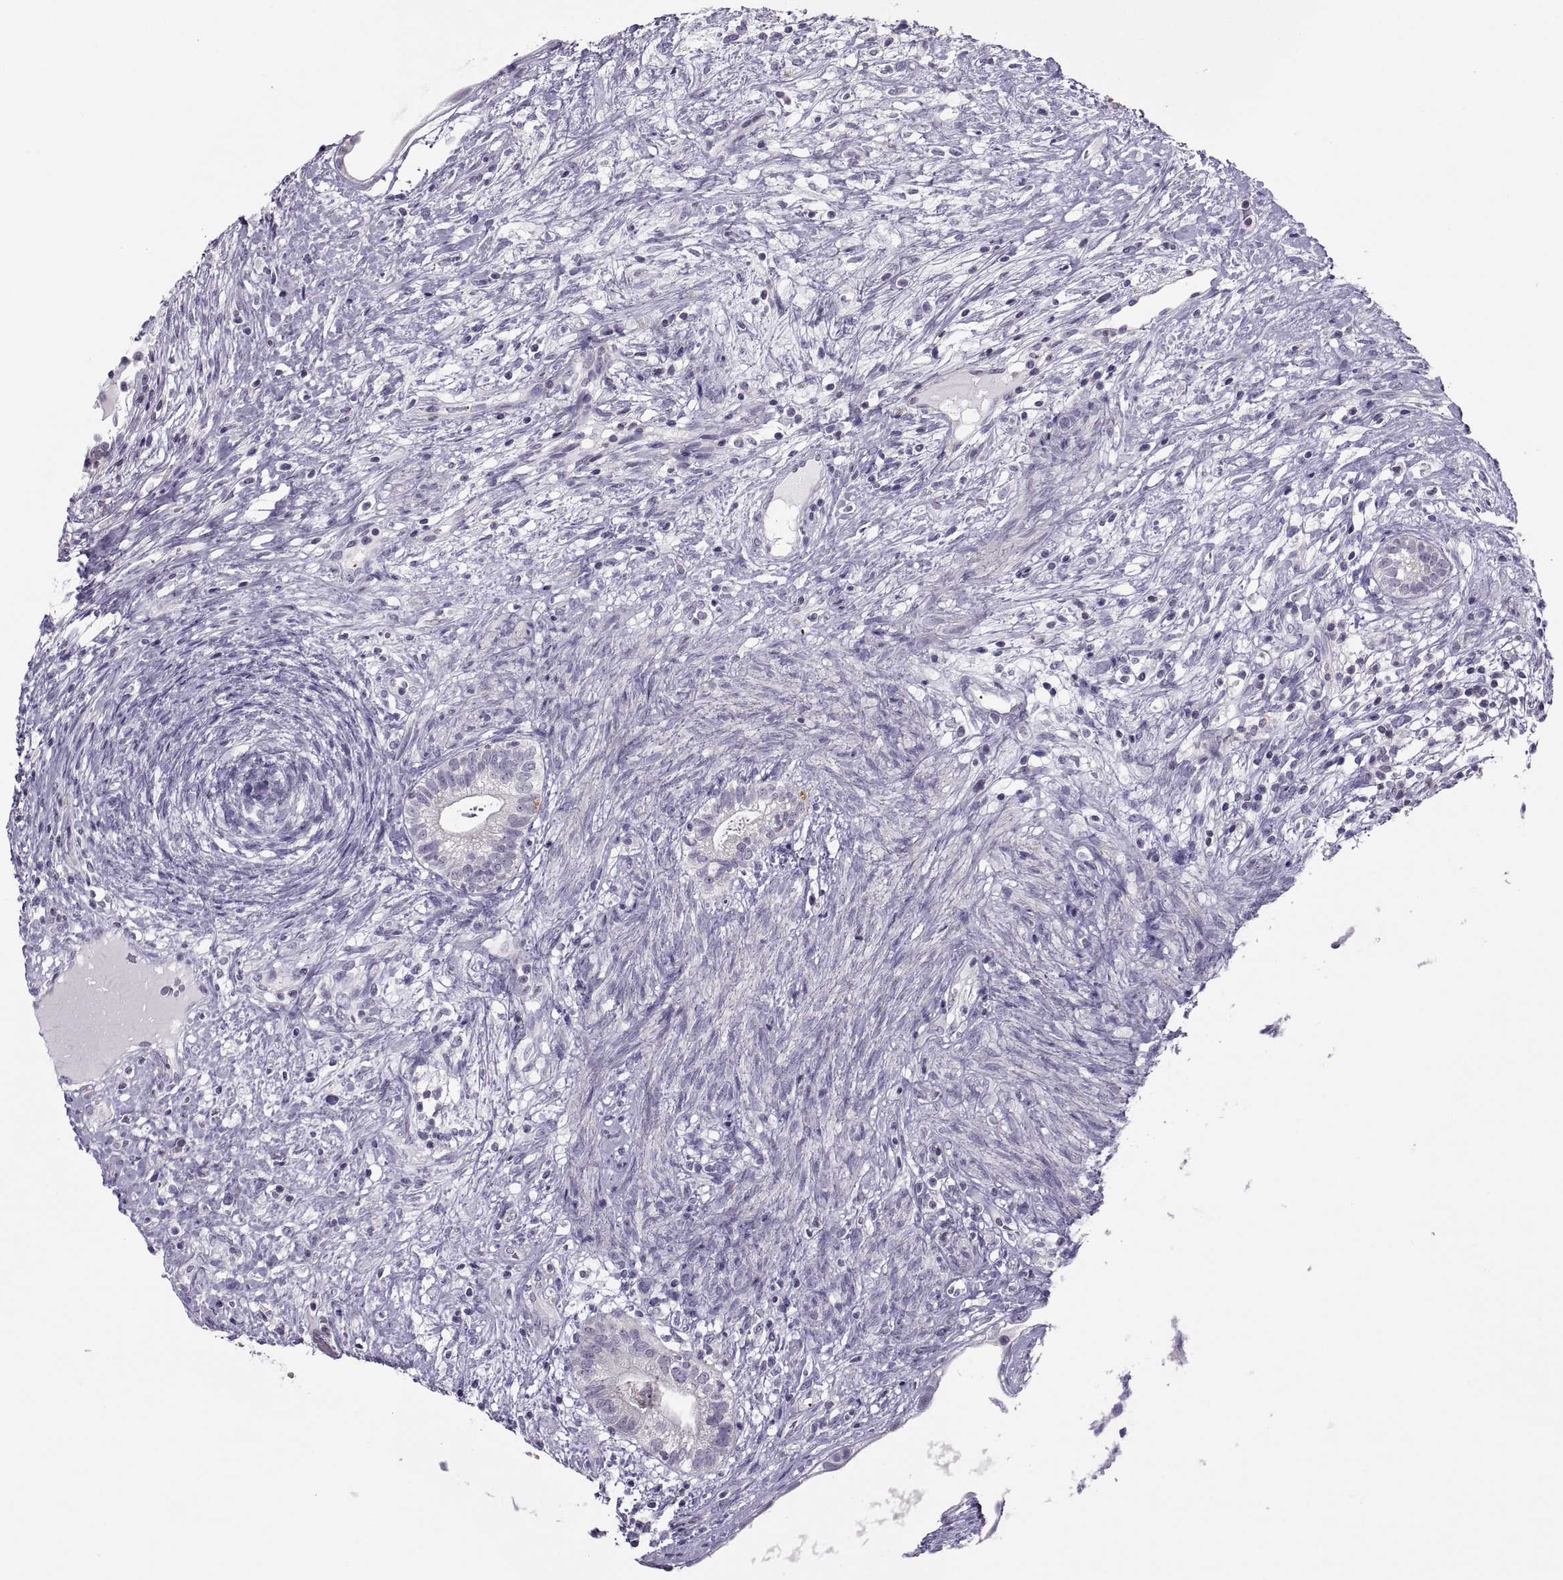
{"staining": {"intensity": "negative", "quantity": "none", "location": "none"}, "tissue": "testis cancer", "cell_type": "Tumor cells", "image_type": "cancer", "snomed": [{"axis": "morphology", "description": "Seminoma, NOS"}, {"axis": "morphology", "description": "Carcinoma, Embryonal, NOS"}, {"axis": "topography", "description": "Testis"}], "caption": "Immunohistochemistry image of testis cancer (seminoma) stained for a protein (brown), which reveals no positivity in tumor cells.", "gene": "TTC21A", "patient": {"sex": "male", "age": 41}}